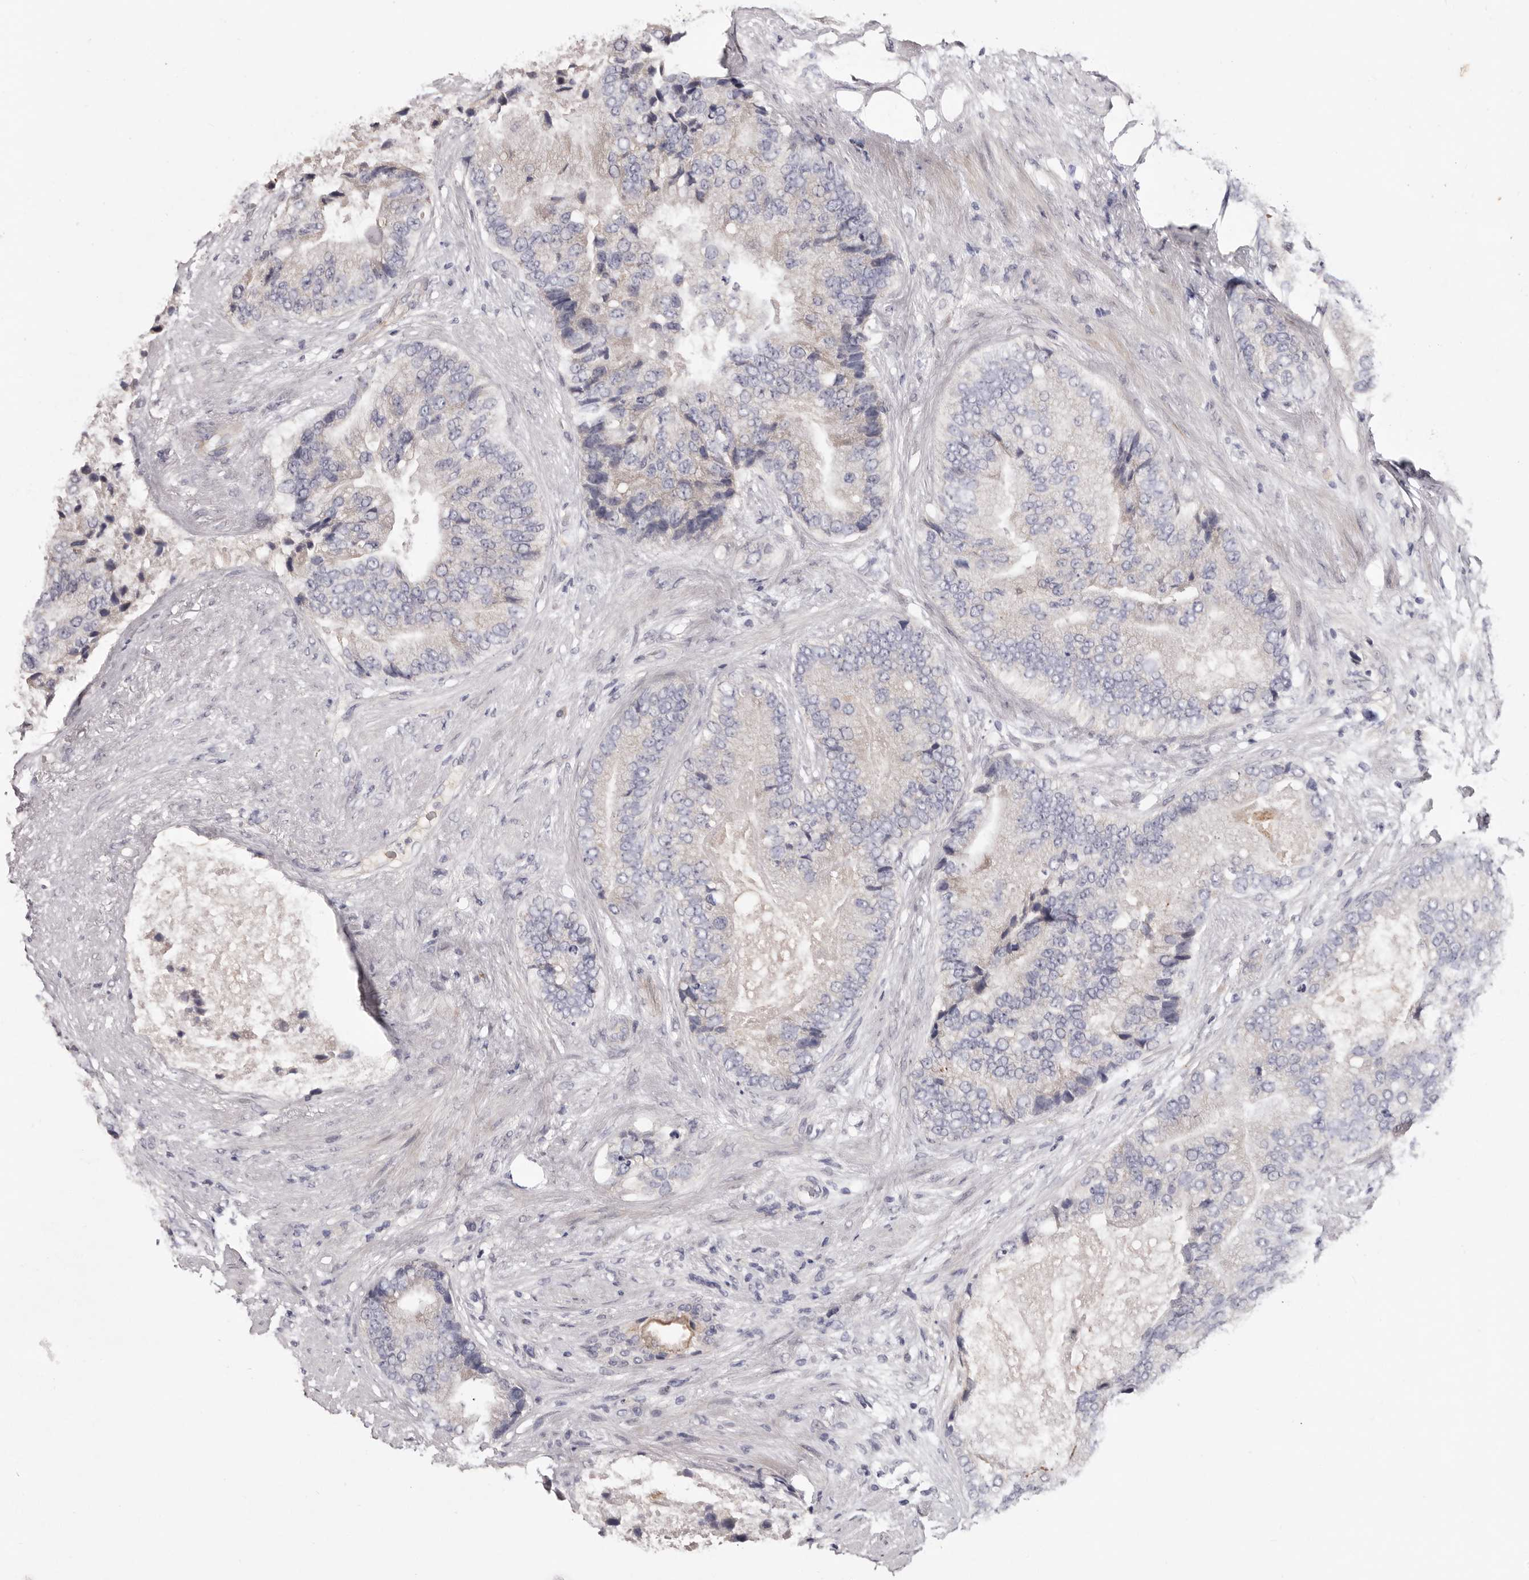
{"staining": {"intensity": "negative", "quantity": "none", "location": "none"}, "tissue": "prostate cancer", "cell_type": "Tumor cells", "image_type": "cancer", "snomed": [{"axis": "morphology", "description": "Adenocarcinoma, High grade"}, {"axis": "topography", "description": "Prostate"}], "caption": "This image is of prostate cancer stained with IHC to label a protein in brown with the nuclei are counter-stained blue. There is no expression in tumor cells.", "gene": "LMLN", "patient": {"sex": "male", "age": 70}}